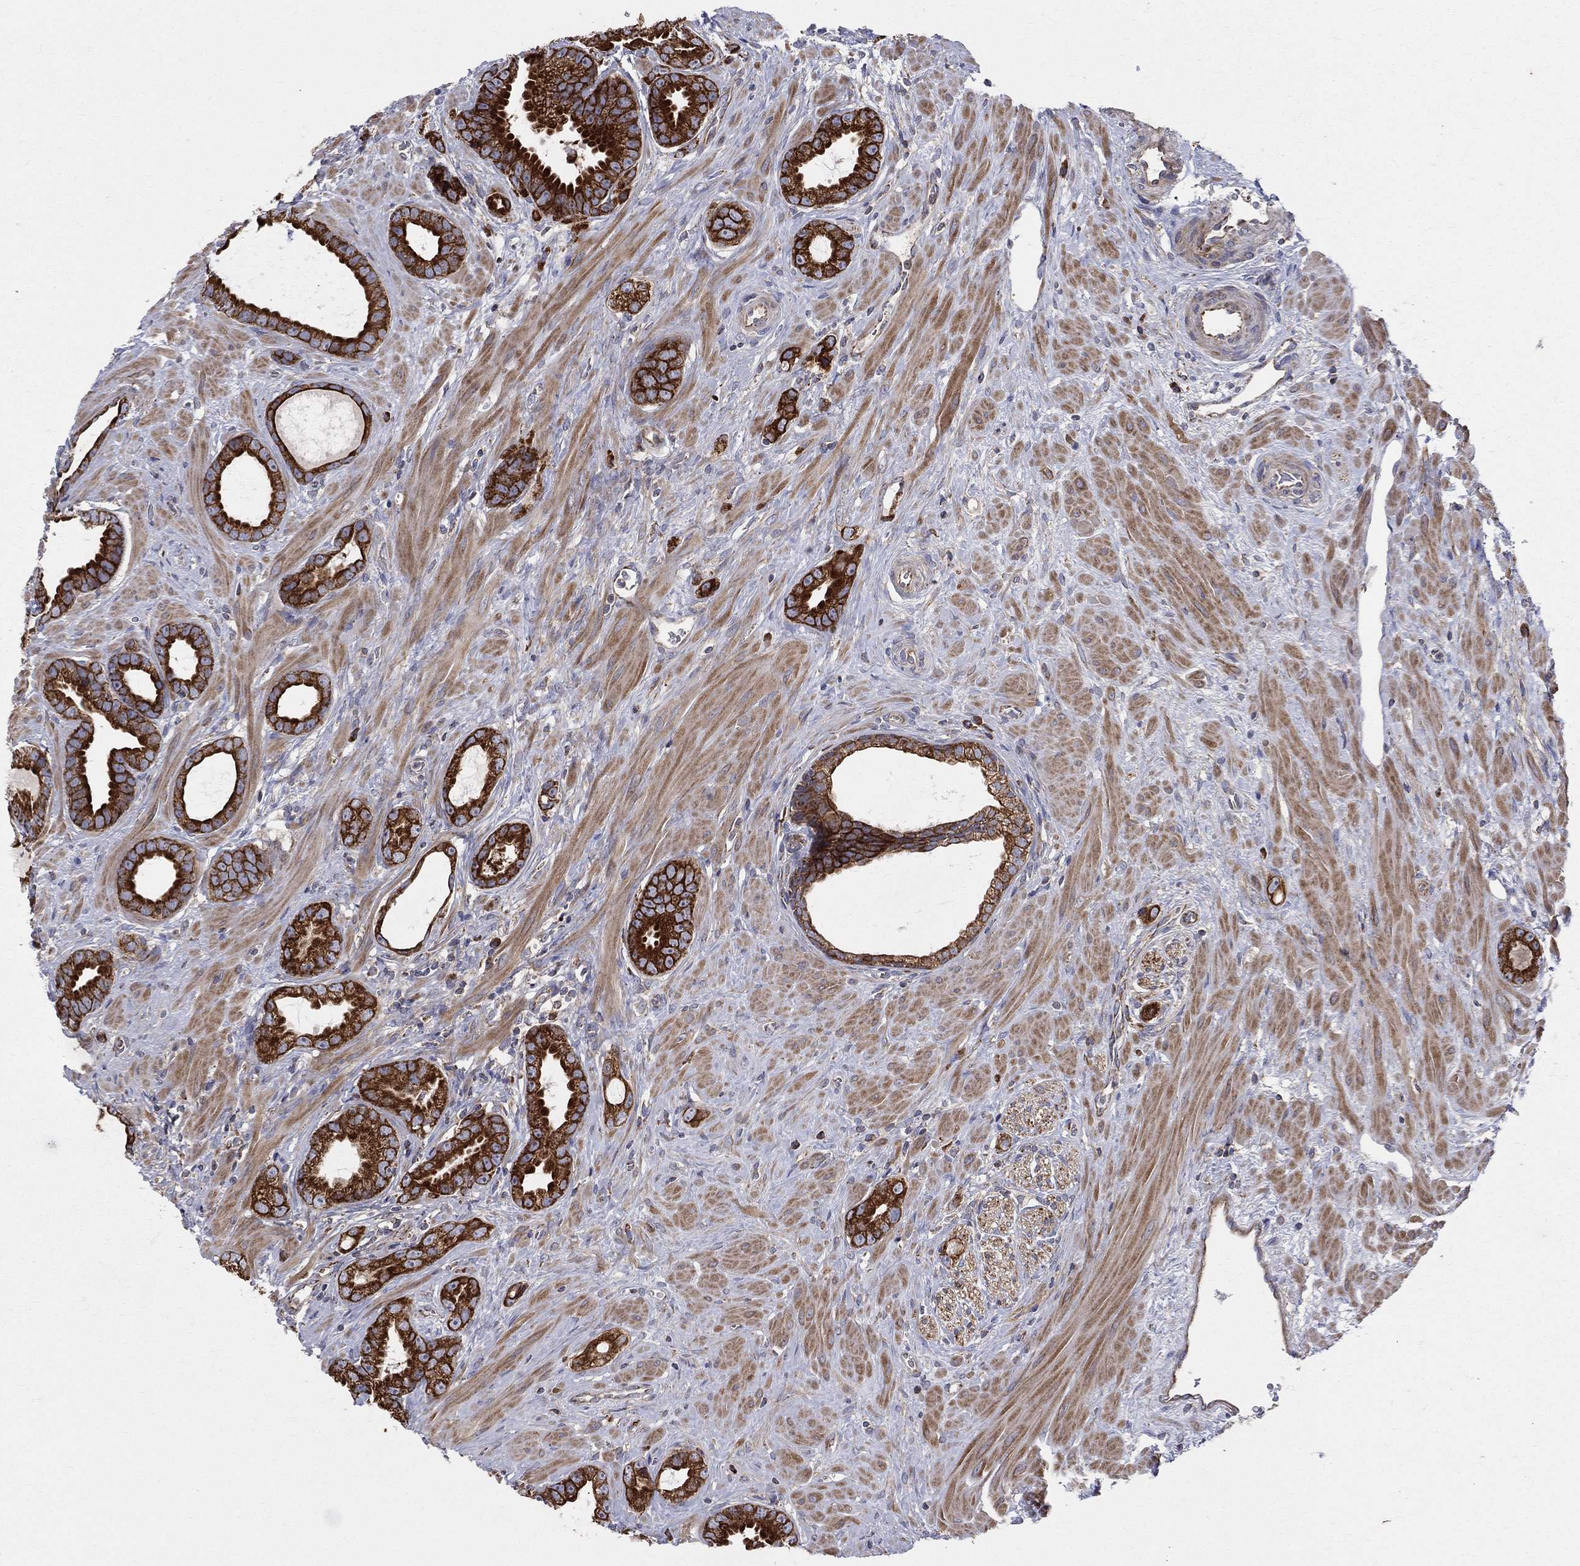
{"staining": {"intensity": "strong", "quantity": ">75%", "location": "cytoplasmic/membranous"}, "tissue": "prostate cancer", "cell_type": "Tumor cells", "image_type": "cancer", "snomed": [{"axis": "morphology", "description": "Adenocarcinoma, Low grade"}, {"axis": "topography", "description": "Prostate"}], "caption": "Protein expression analysis of prostate cancer demonstrates strong cytoplasmic/membranous positivity in about >75% of tumor cells.", "gene": "MIX23", "patient": {"sex": "male", "age": 68}}